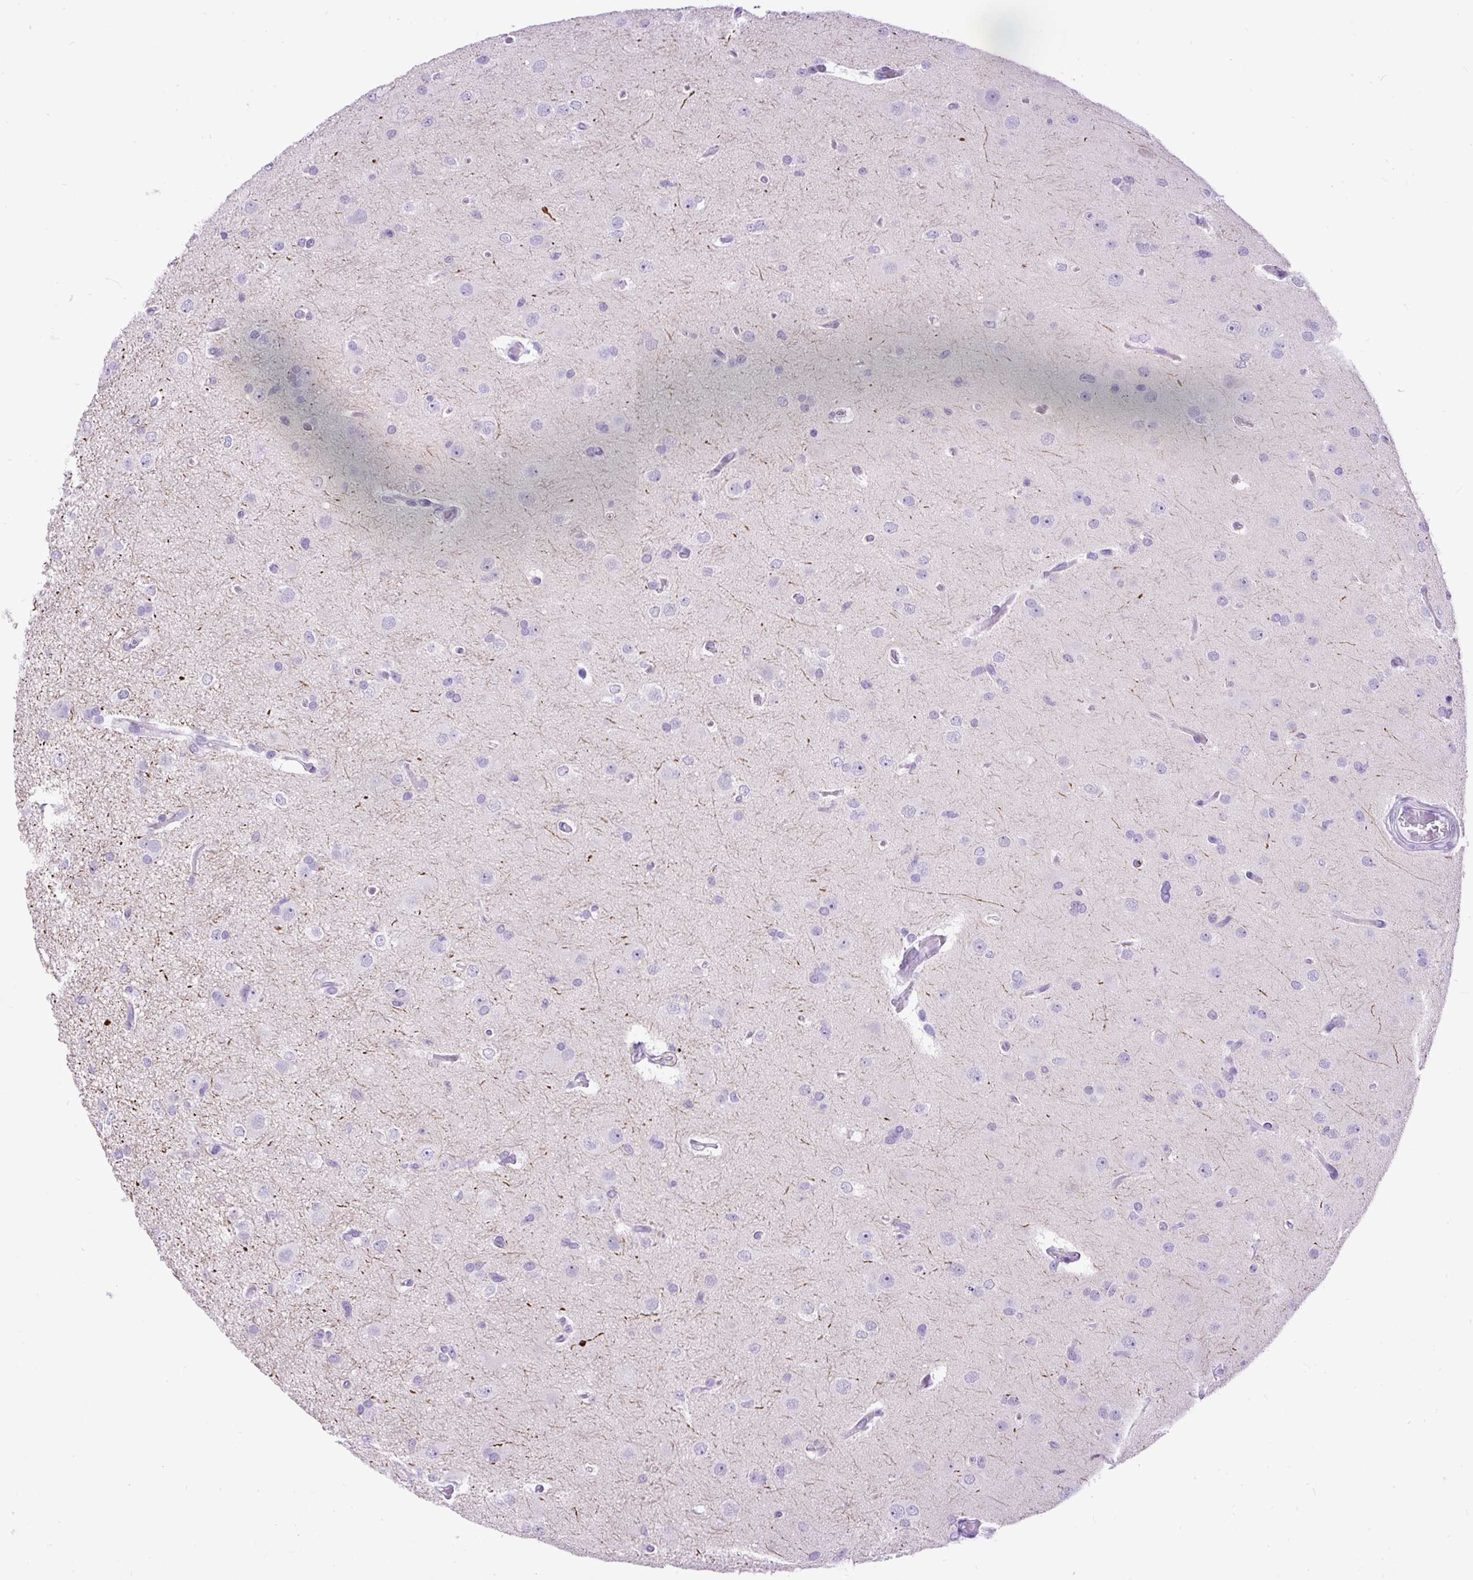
{"staining": {"intensity": "negative", "quantity": "none", "location": "none"}, "tissue": "glioma", "cell_type": "Tumor cells", "image_type": "cancer", "snomed": [{"axis": "morphology", "description": "Glioma, malignant, High grade"}, {"axis": "topography", "description": "Brain"}], "caption": "Tumor cells are negative for protein expression in human glioma. The staining is performed using DAB (3,3'-diaminobenzidine) brown chromogen with nuclei counter-stained in using hematoxylin.", "gene": "ZNF256", "patient": {"sex": "male", "age": 53}}